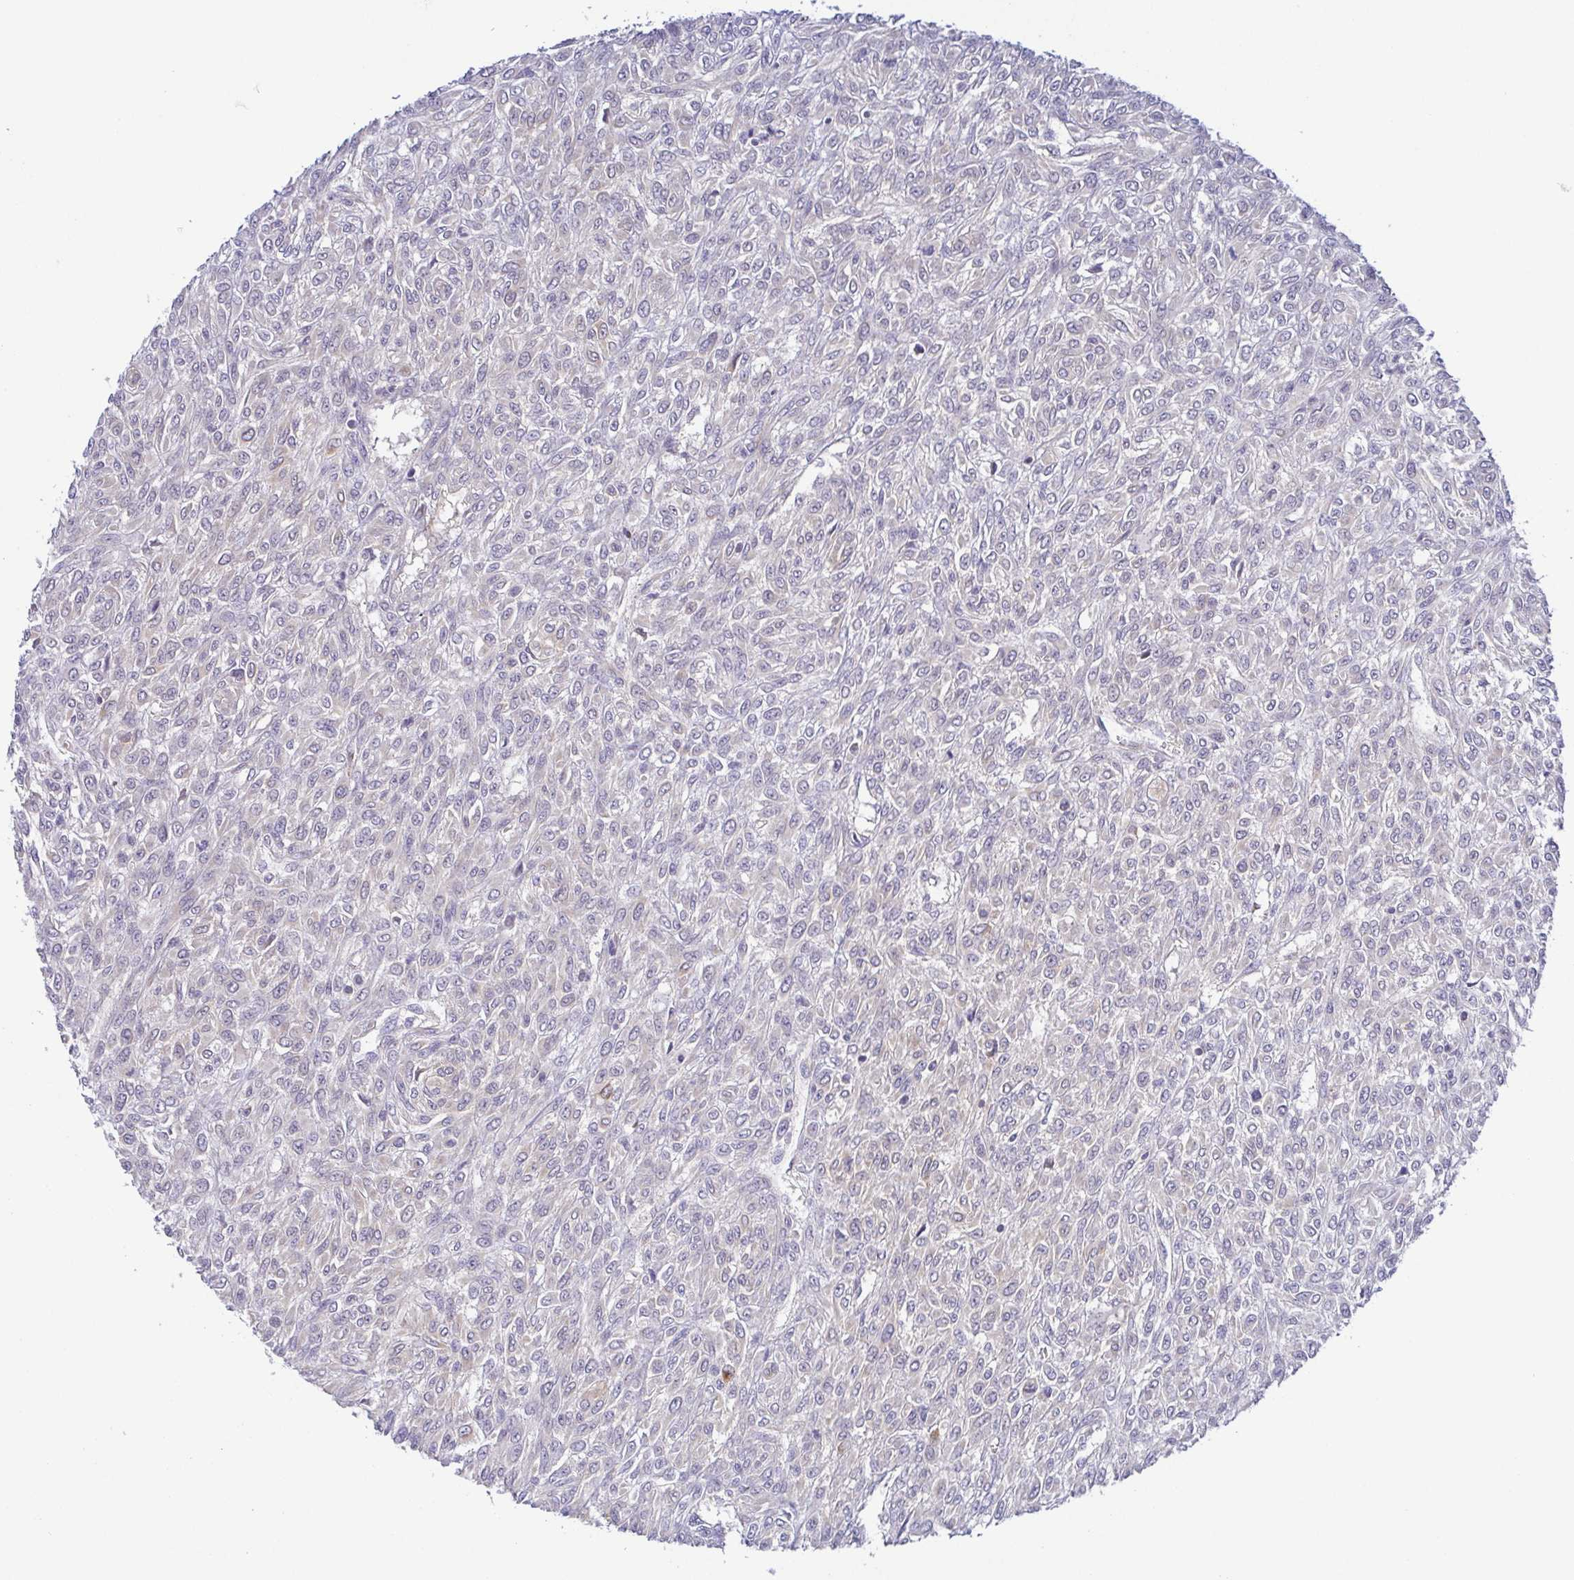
{"staining": {"intensity": "negative", "quantity": "none", "location": "none"}, "tissue": "renal cancer", "cell_type": "Tumor cells", "image_type": "cancer", "snomed": [{"axis": "morphology", "description": "Adenocarcinoma, NOS"}, {"axis": "topography", "description": "Kidney"}], "caption": "IHC histopathology image of neoplastic tissue: human renal cancer (adenocarcinoma) stained with DAB exhibits no significant protein staining in tumor cells. (IHC, brightfield microscopy, high magnification).", "gene": "BCL2L1", "patient": {"sex": "male", "age": 58}}